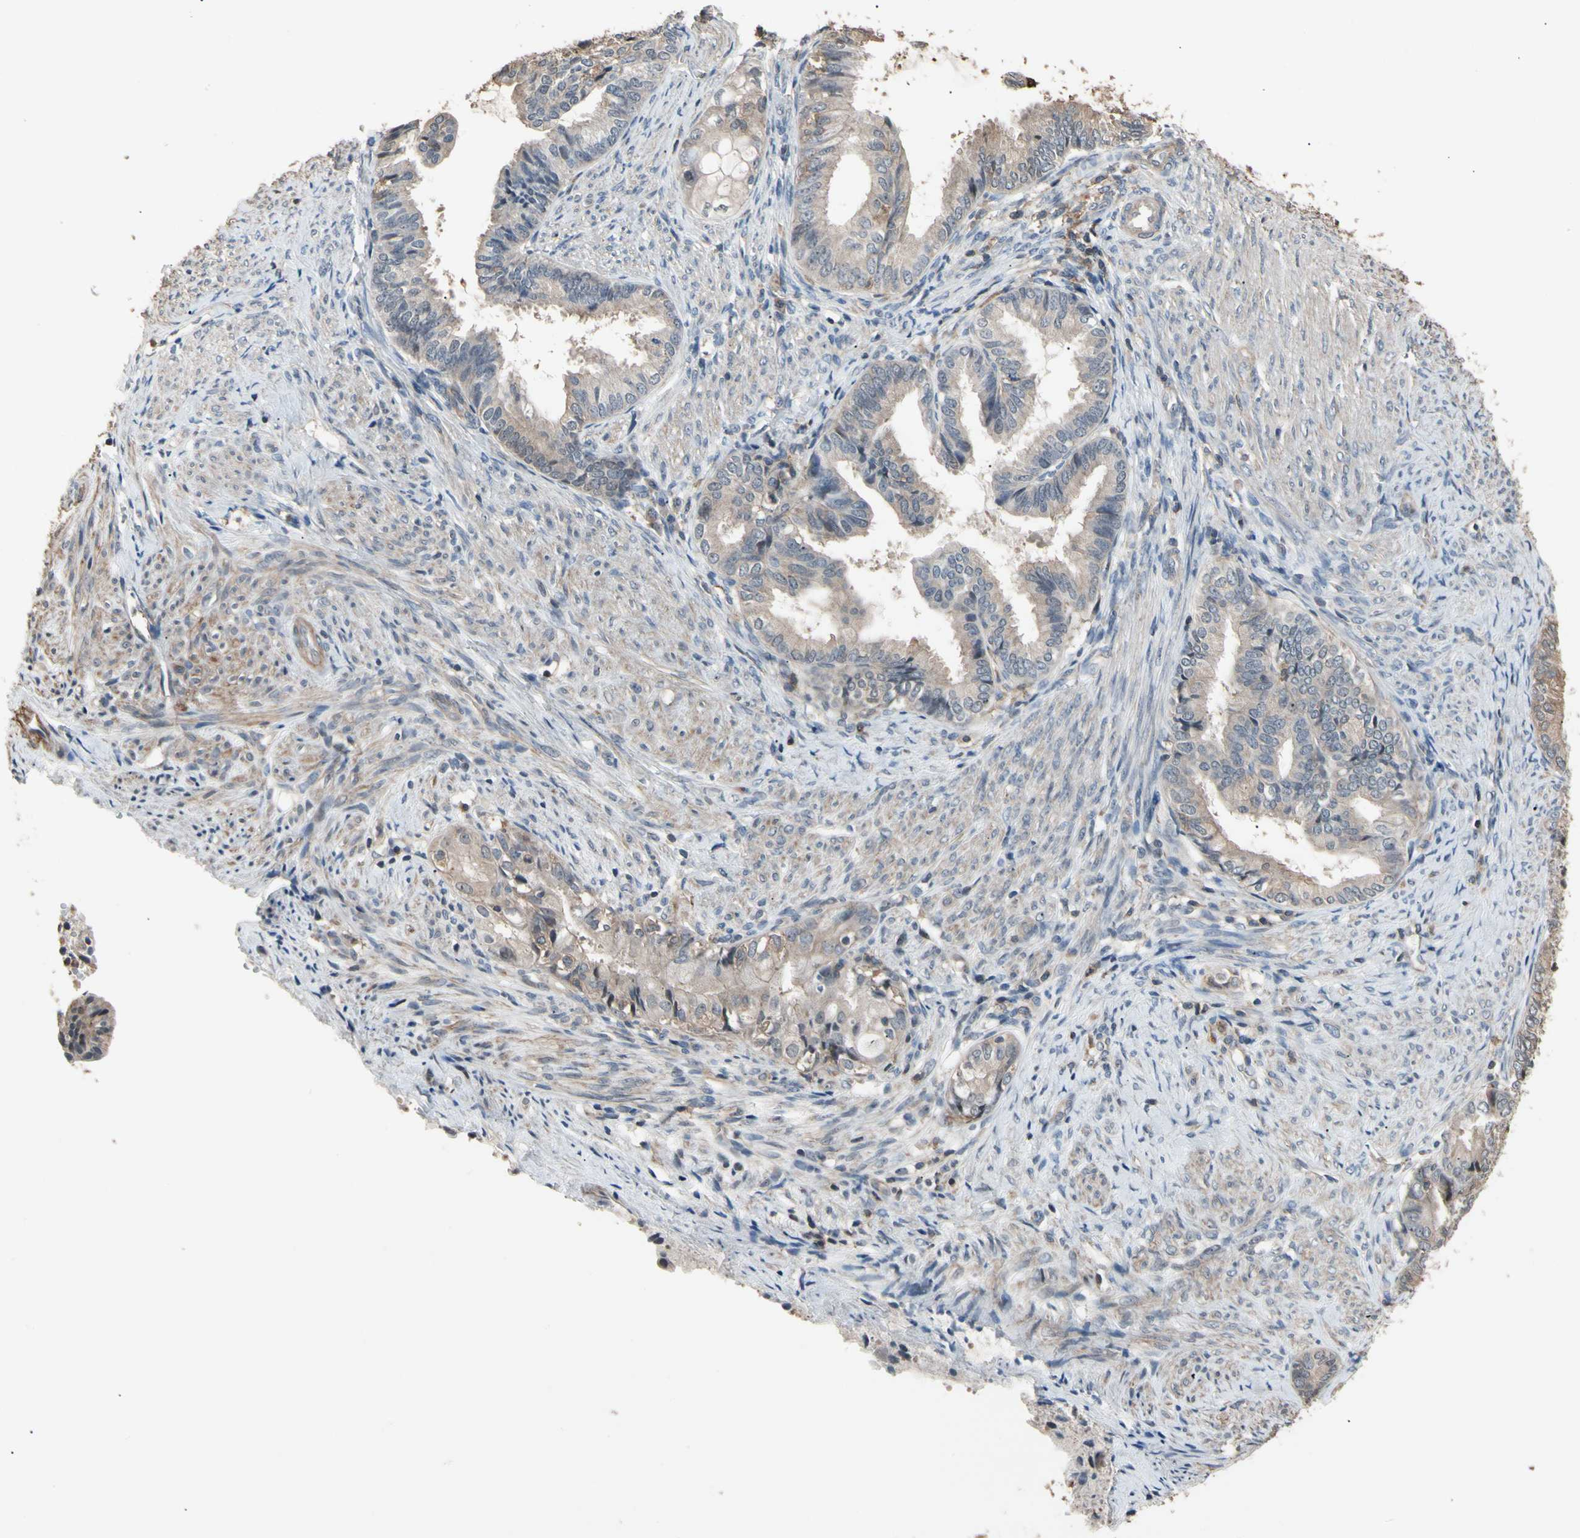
{"staining": {"intensity": "weak", "quantity": "25%-75%", "location": "cytoplasmic/membranous"}, "tissue": "endometrial cancer", "cell_type": "Tumor cells", "image_type": "cancer", "snomed": [{"axis": "morphology", "description": "Adenocarcinoma, NOS"}, {"axis": "topography", "description": "Endometrium"}], "caption": "Immunohistochemistry (IHC) histopathology image of neoplastic tissue: endometrial adenocarcinoma stained using immunohistochemistry (IHC) exhibits low levels of weak protein expression localized specifically in the cytoplasmic/membranous of tumor cells, appearing as a cytoplasmic/membranous brown color.", "gene": "MAPK13", "patient": {"sex": "female", "age": 86}}